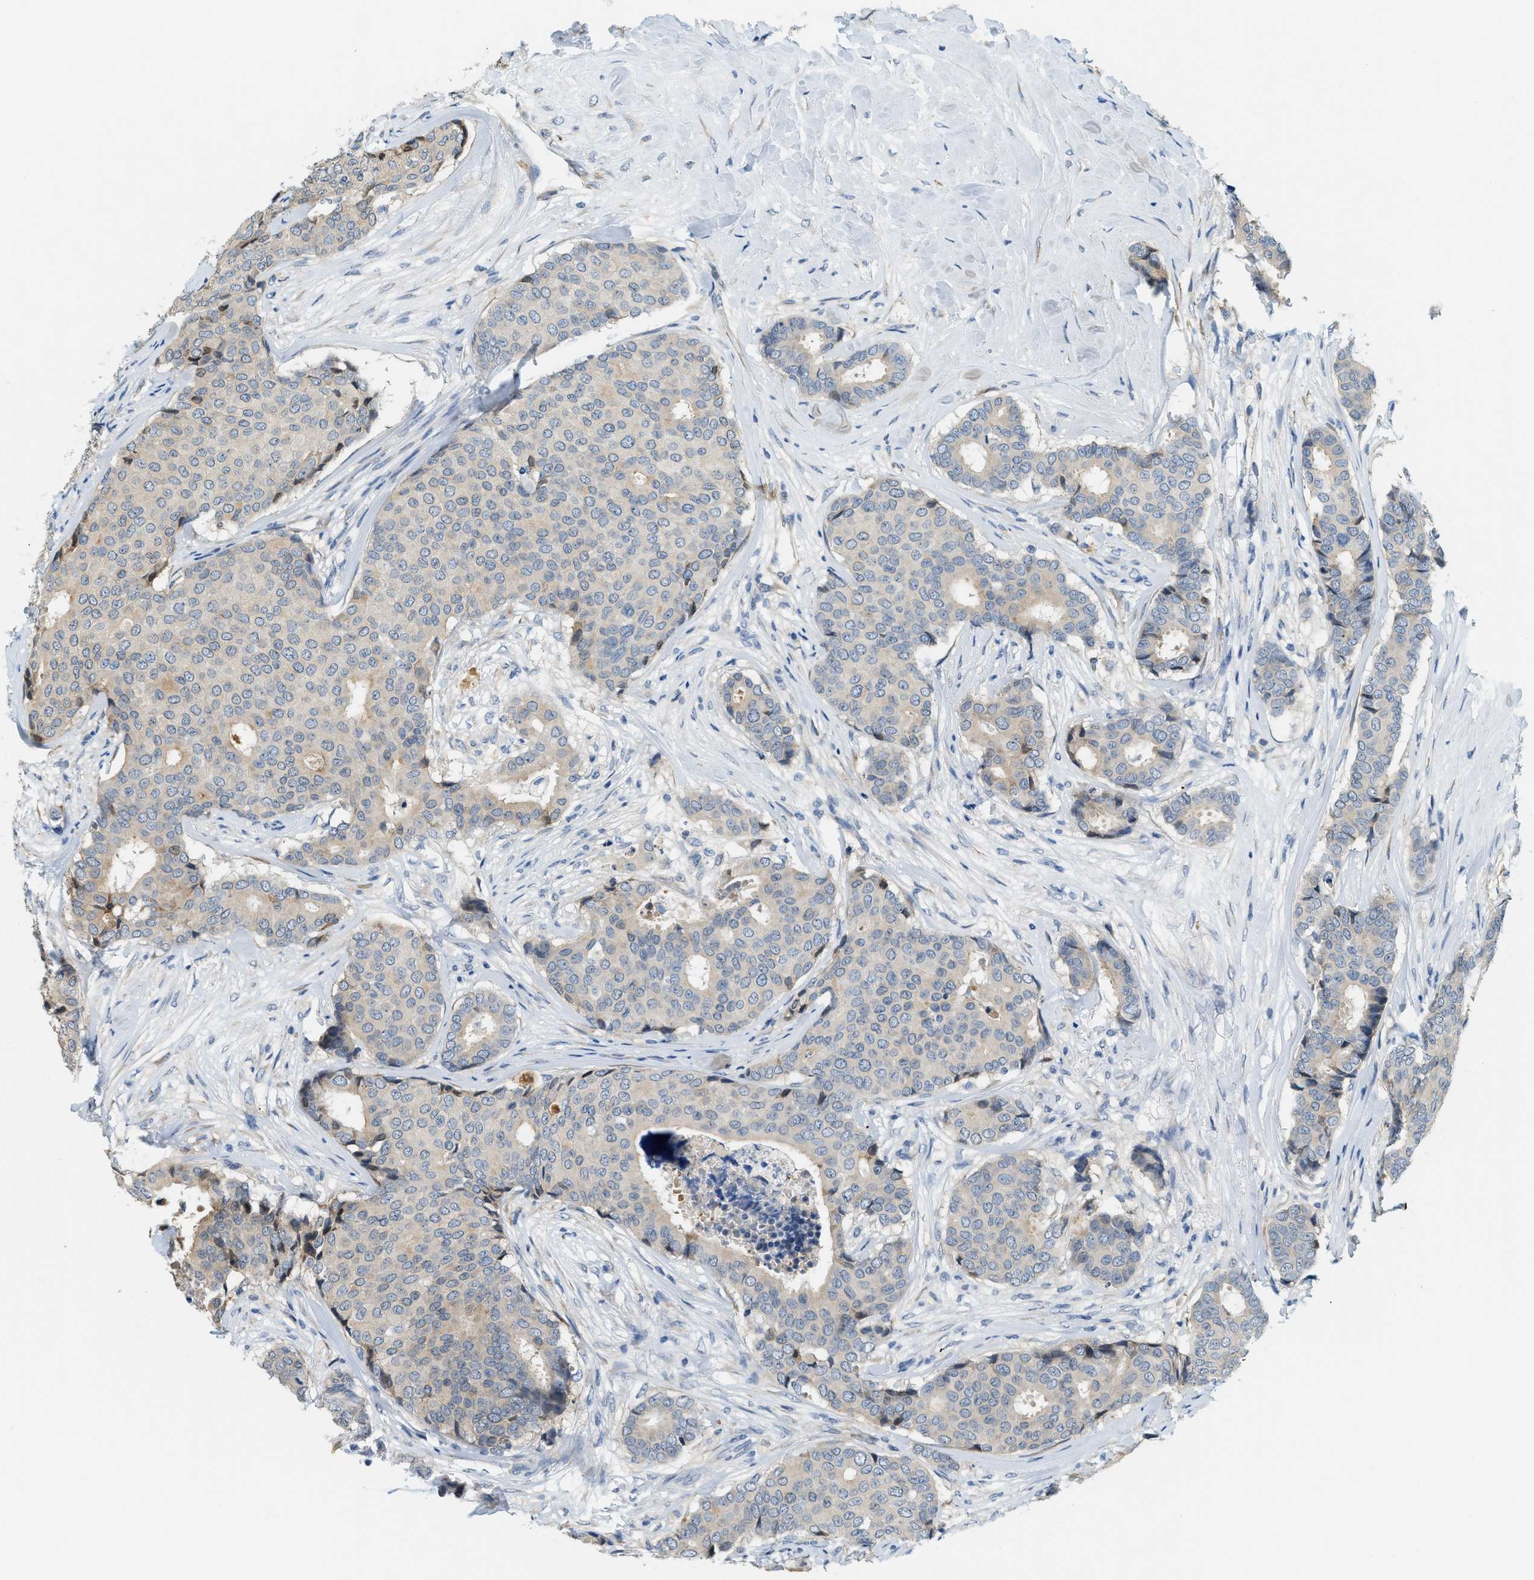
{"staining": {"intensity": "weak", "quantity": "<25%", "location": "cytoplasmic/membranous"}, "tissue": "breast cancer", "cell_type": "Tumor cells", "image_type": "cancer", "snomed": [{"axis": "morphology", "description": "Duct carcinoma"}, {"axis": "topography", "description": "Breast"}], "caption": "This is a histopathology image of IHC staining of breast cancer (invasive ductal carcinoma), which shows no expression in tumor cells.", "gene": "CYTH2", "patient": {"sex": "female", "age": 75}}